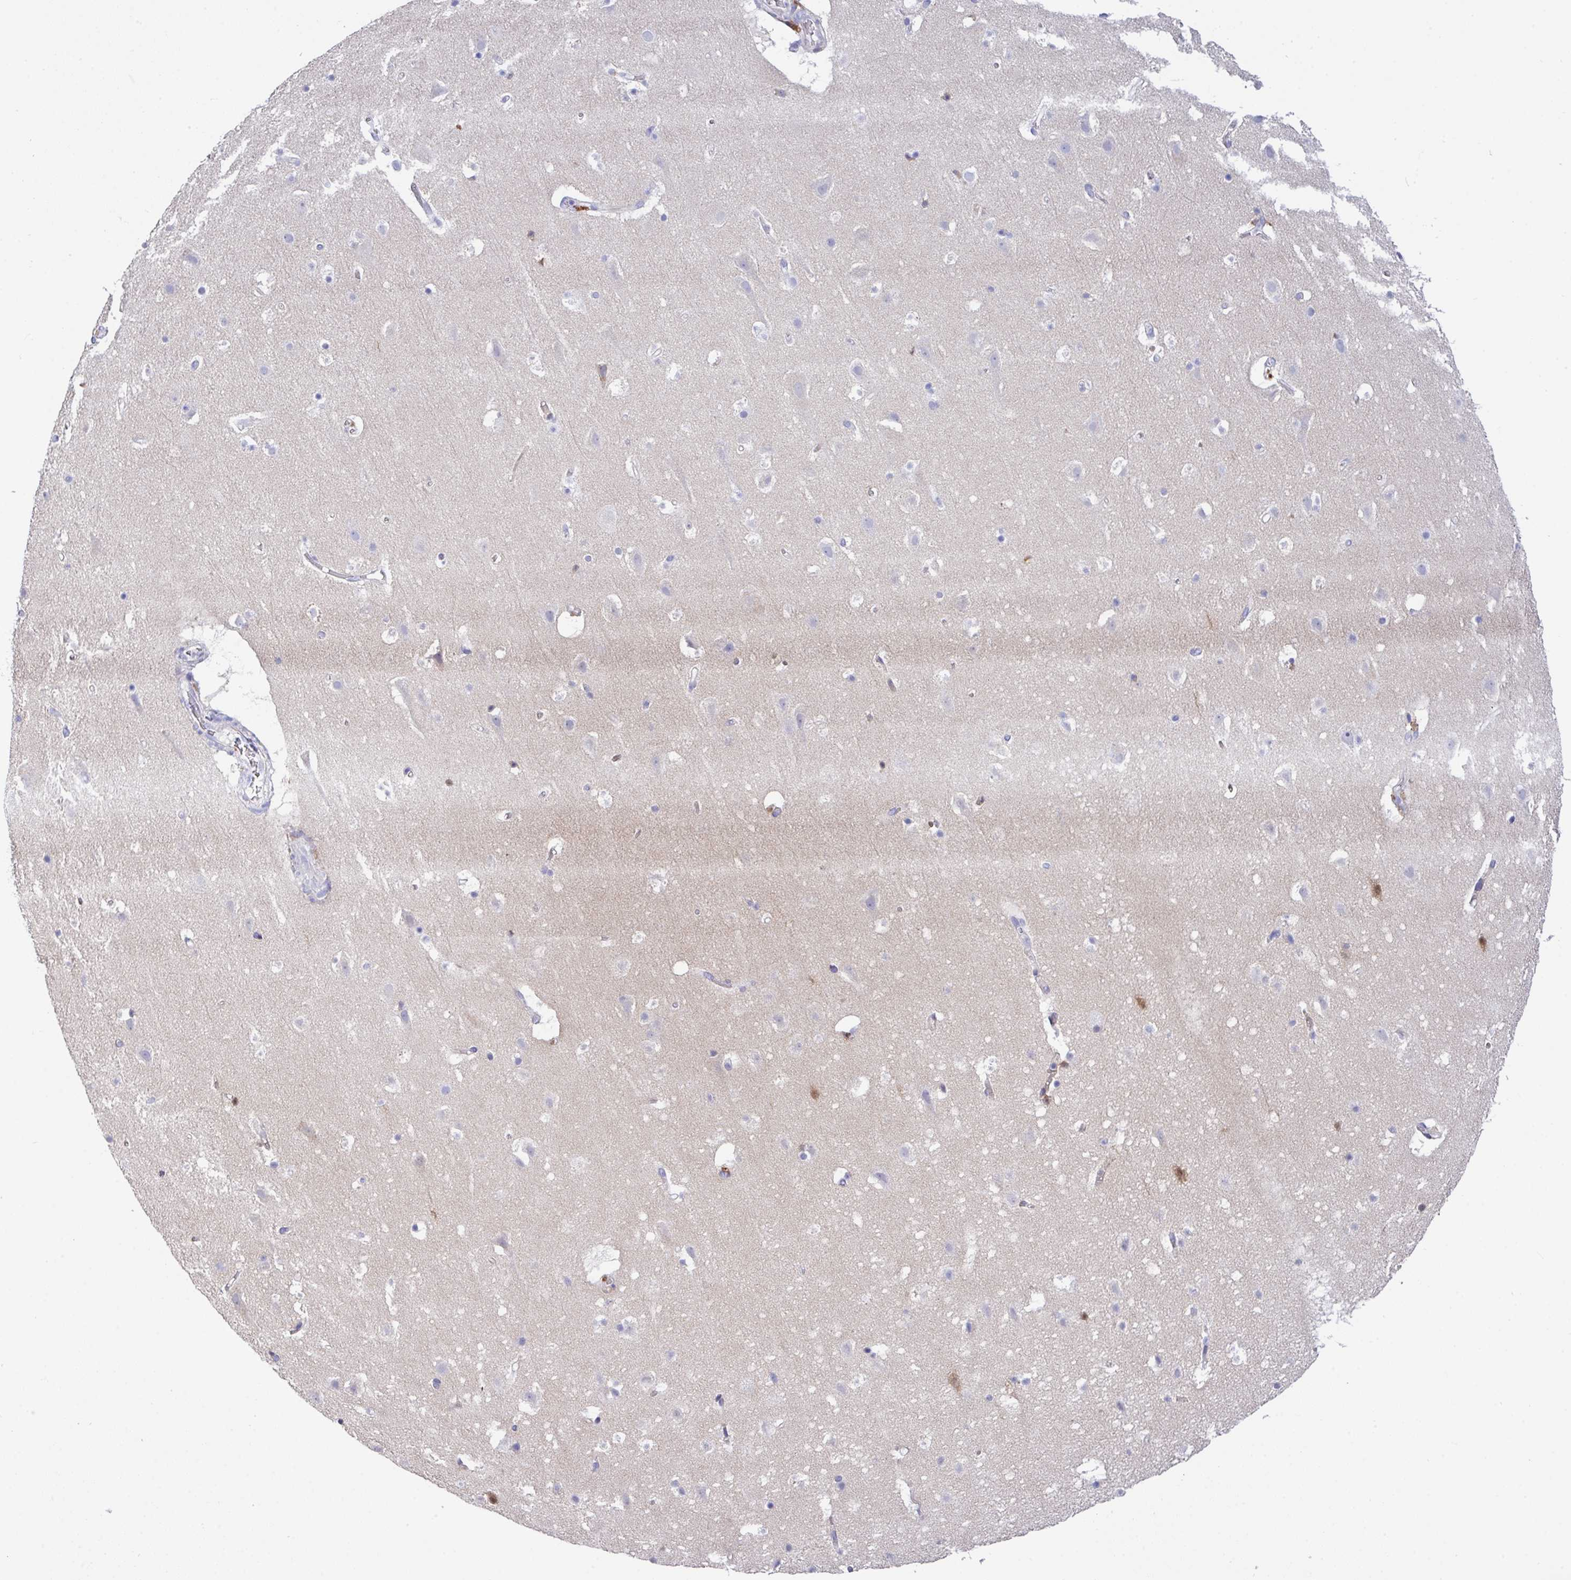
{"staining": {"intensity": "negative", "quantity": "none", "location": "none"}, "tissue": "cerebral cortex", "cell_type": "Endothelial cells", "image_type": "normal", "snomed": [{"axis": "morphology", "description": "Normal tissue, NOS"}, {"axis": "topography", "description": "Cerebral cortex"}], "caption": "Endothelial cells are negative for protein expression in benign human cerebral cortex. (DAB (3,3'-diaminobenzidine) IHC, high magnification).", "gene": "CA10", "patient": {"sex": "female", "age": 42}}